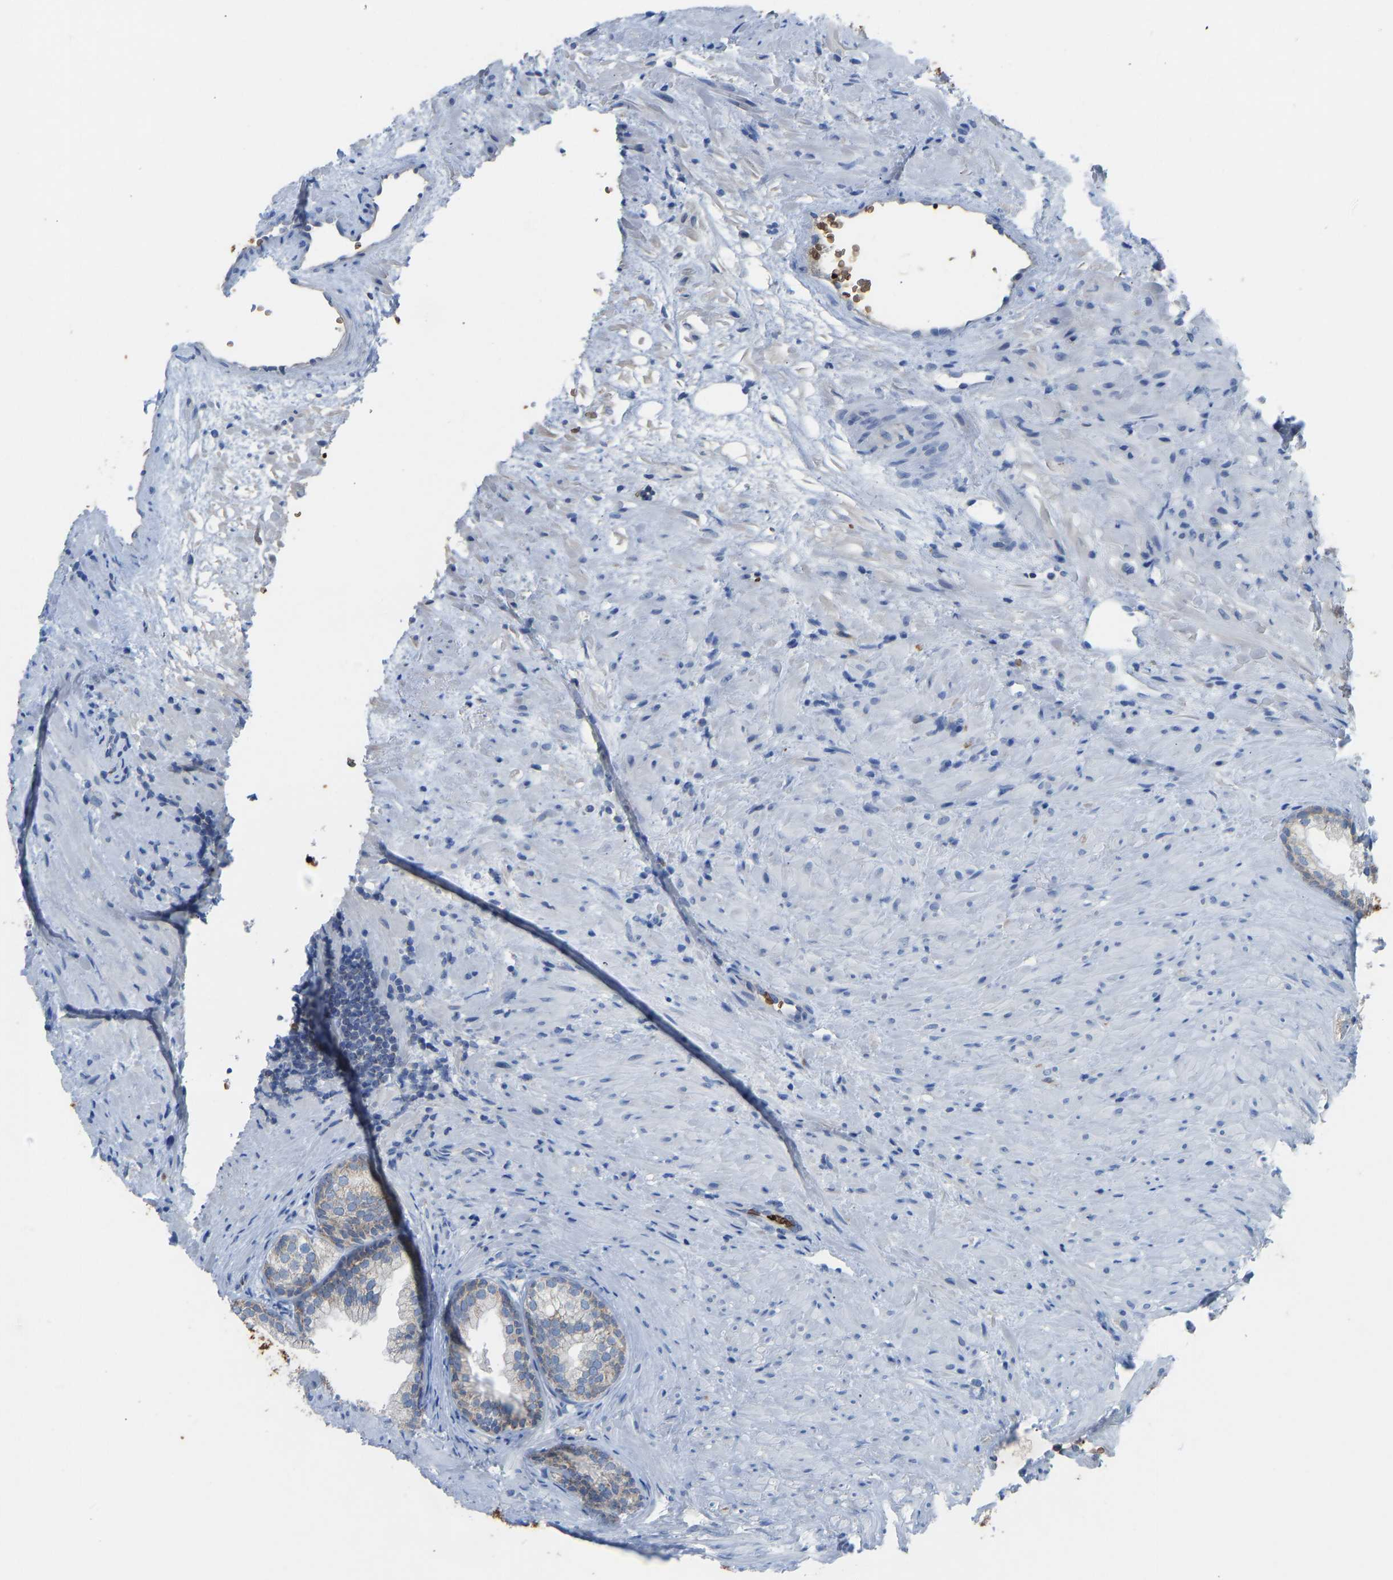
{"staining": {"intensity": "weak", "quantity": "25%-75%", "location": "cytoplasmic/membranous"}, "tissue": "prostate", "cell_type": "Glandular cells", "image_type": "normal", "snomed": [{"axis": "morphology", "description": "Normal tissue, NOS"}, {"axis": "topography", "description": "Prostate"}], "caption": "Immunohistochemical staining of normal prostate shows 25%-75% levels of weak cytoplasmic/membranous protein expression in approximately 25%-75% of glandular cells.", "gene": "PIGS", "patient": {"sex": "male", "age": 76}}